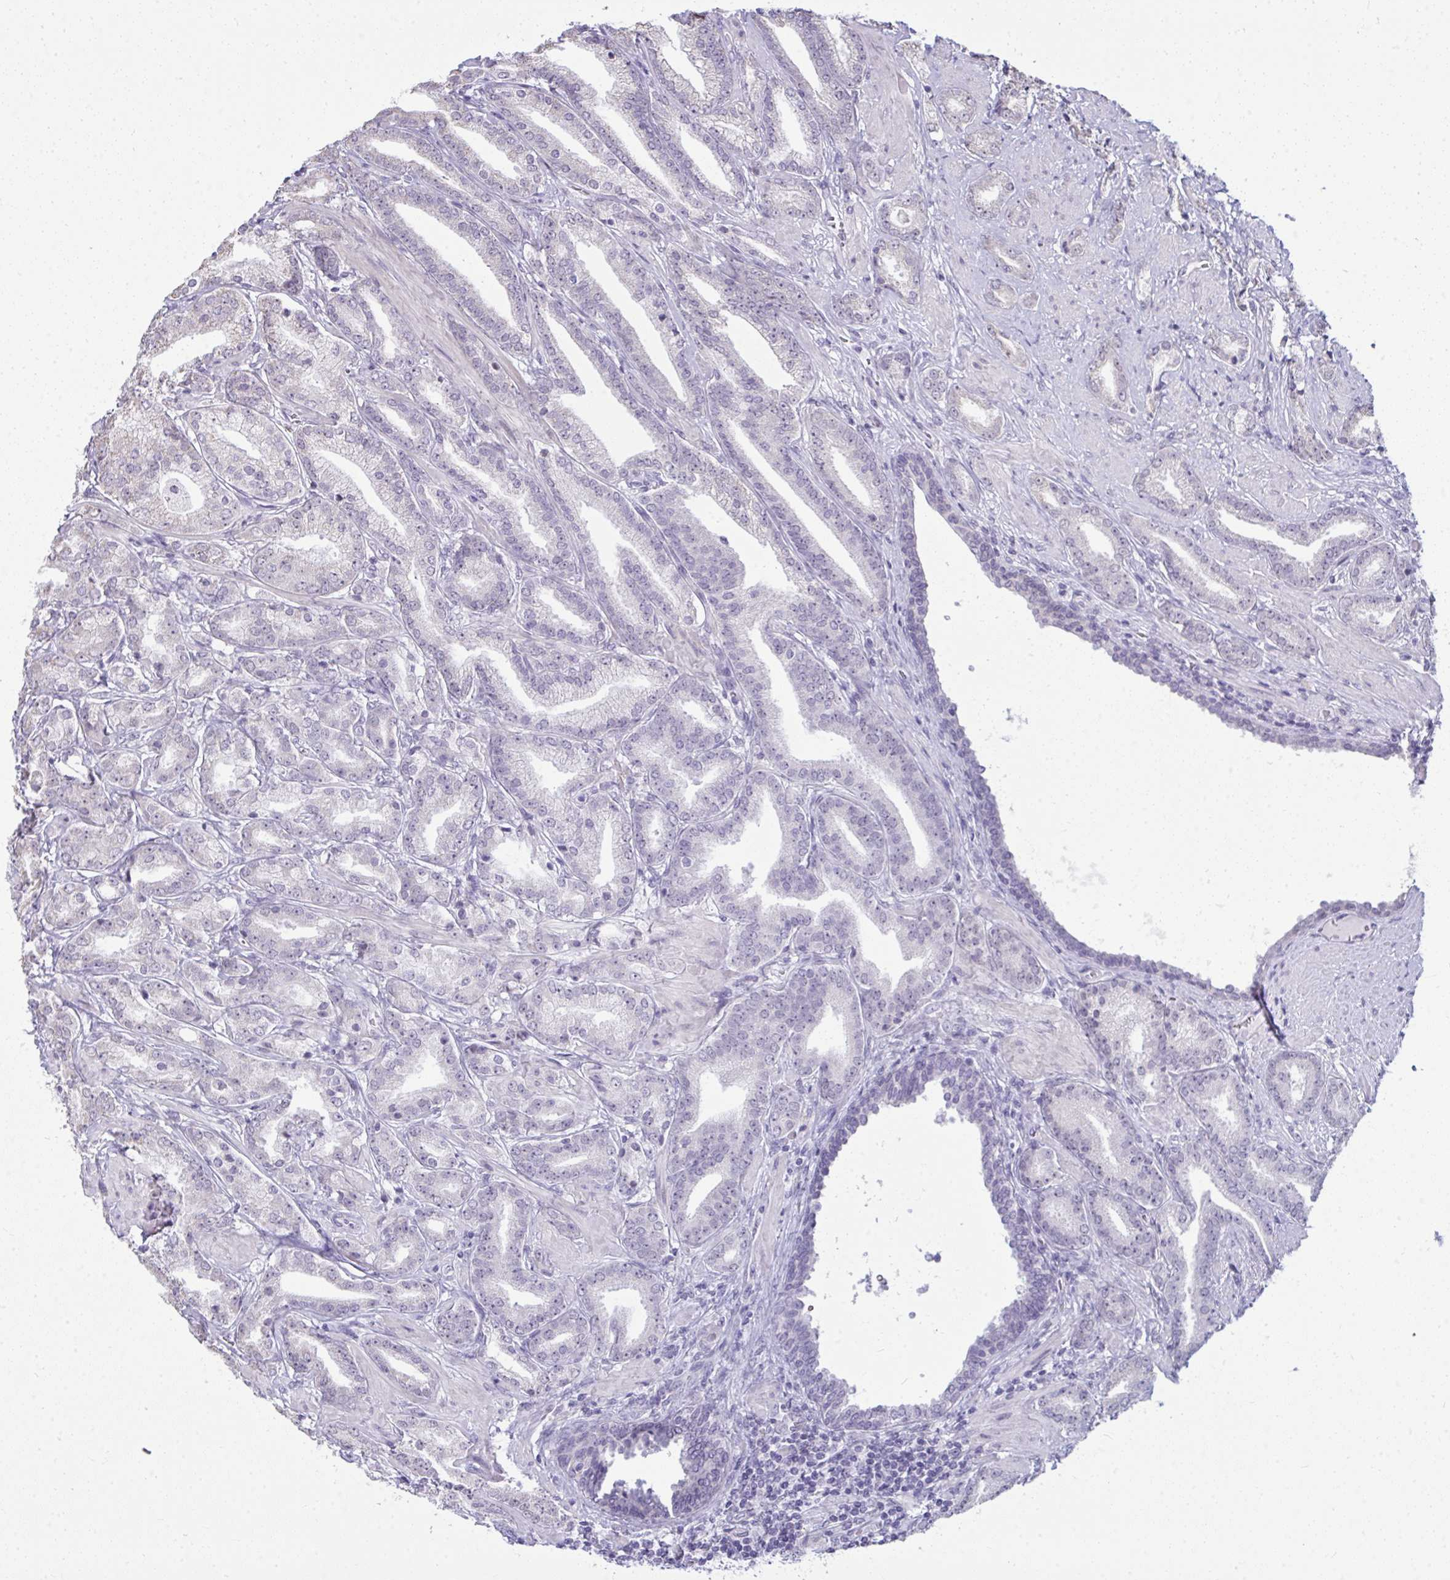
{"staining": {"intensity": "negative", "quantity": "none", "location": "none"}, "tissue": "prostate cancer", "cell_type": "Tumor cells", "image_type": "cancer", "snomed": [{"axis": "morphology", "description": "Adenocarcinoma, High grade"}, {"axis": "topography", "description": "Prostate"}], "caption": "Immunohistochemistry (IHC) of human prostate cancer (high-grade adenocarcinoma) shows no expression in tumor cells.", "gene": "NPPA", "patient": {"sex": "male", "age": 56}}